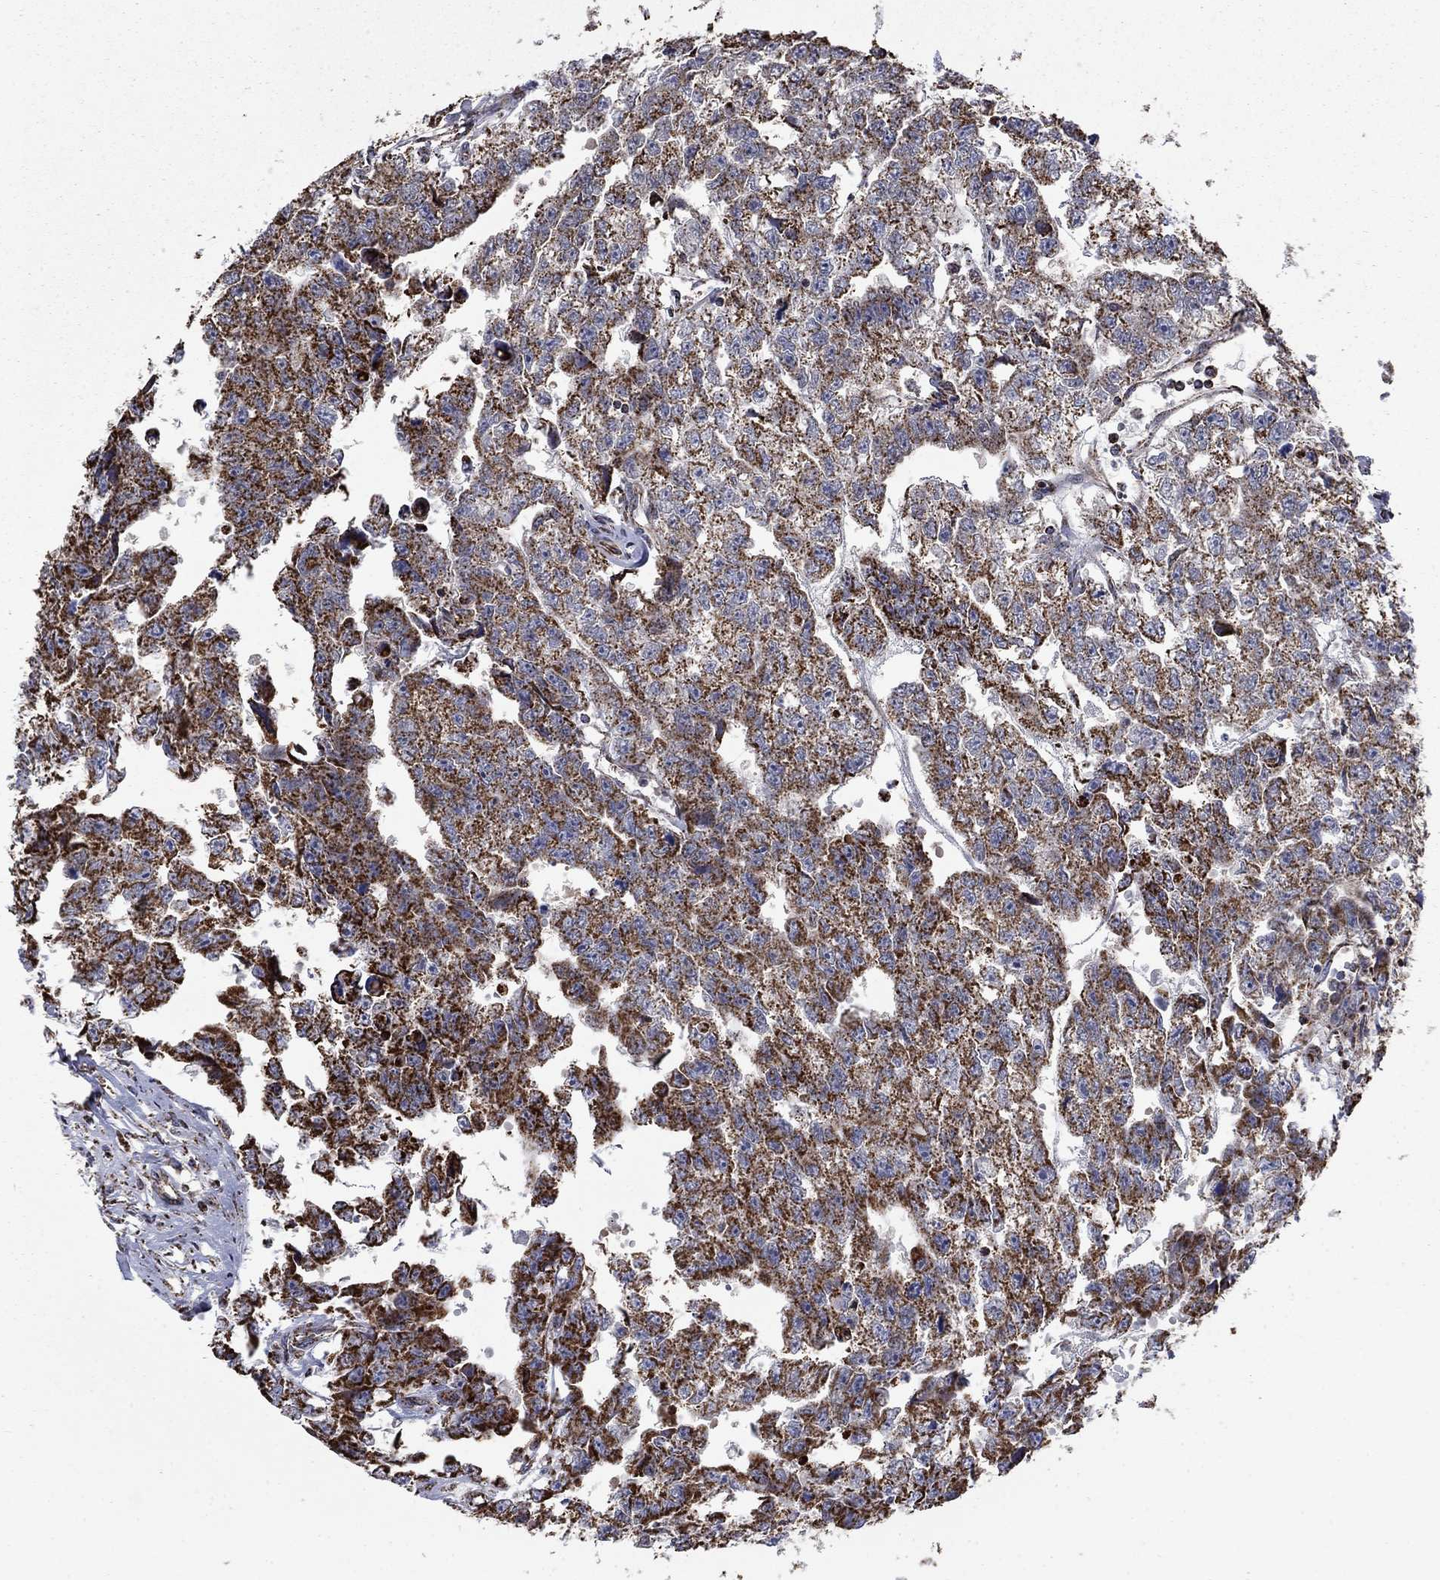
{"staining": {"intensity": "strong", "quantity": "25%-75%", "location": "cytoplasmic/membranous"}, "tissue": "testis cancer", "cell_type": "Tumor cells", "image_type": "cancer", "snomed": [{"axis": "morphology", "description": "Carcinoma, Embryonal, NOS"}, {"axis": "morphology", "description": "Teratoma, malignant, NOS"}, {"axis": "topography", "description": "Testis"}], "caption": "Testis teratoma (malignant) was stained to show a protein in brown. There is high levels of strong cytoplasmic/membranous positivity in about 25%-75% of tumor cells.", "gene": "MOAP1", "patient": {"sex": "male", "age": 44}}